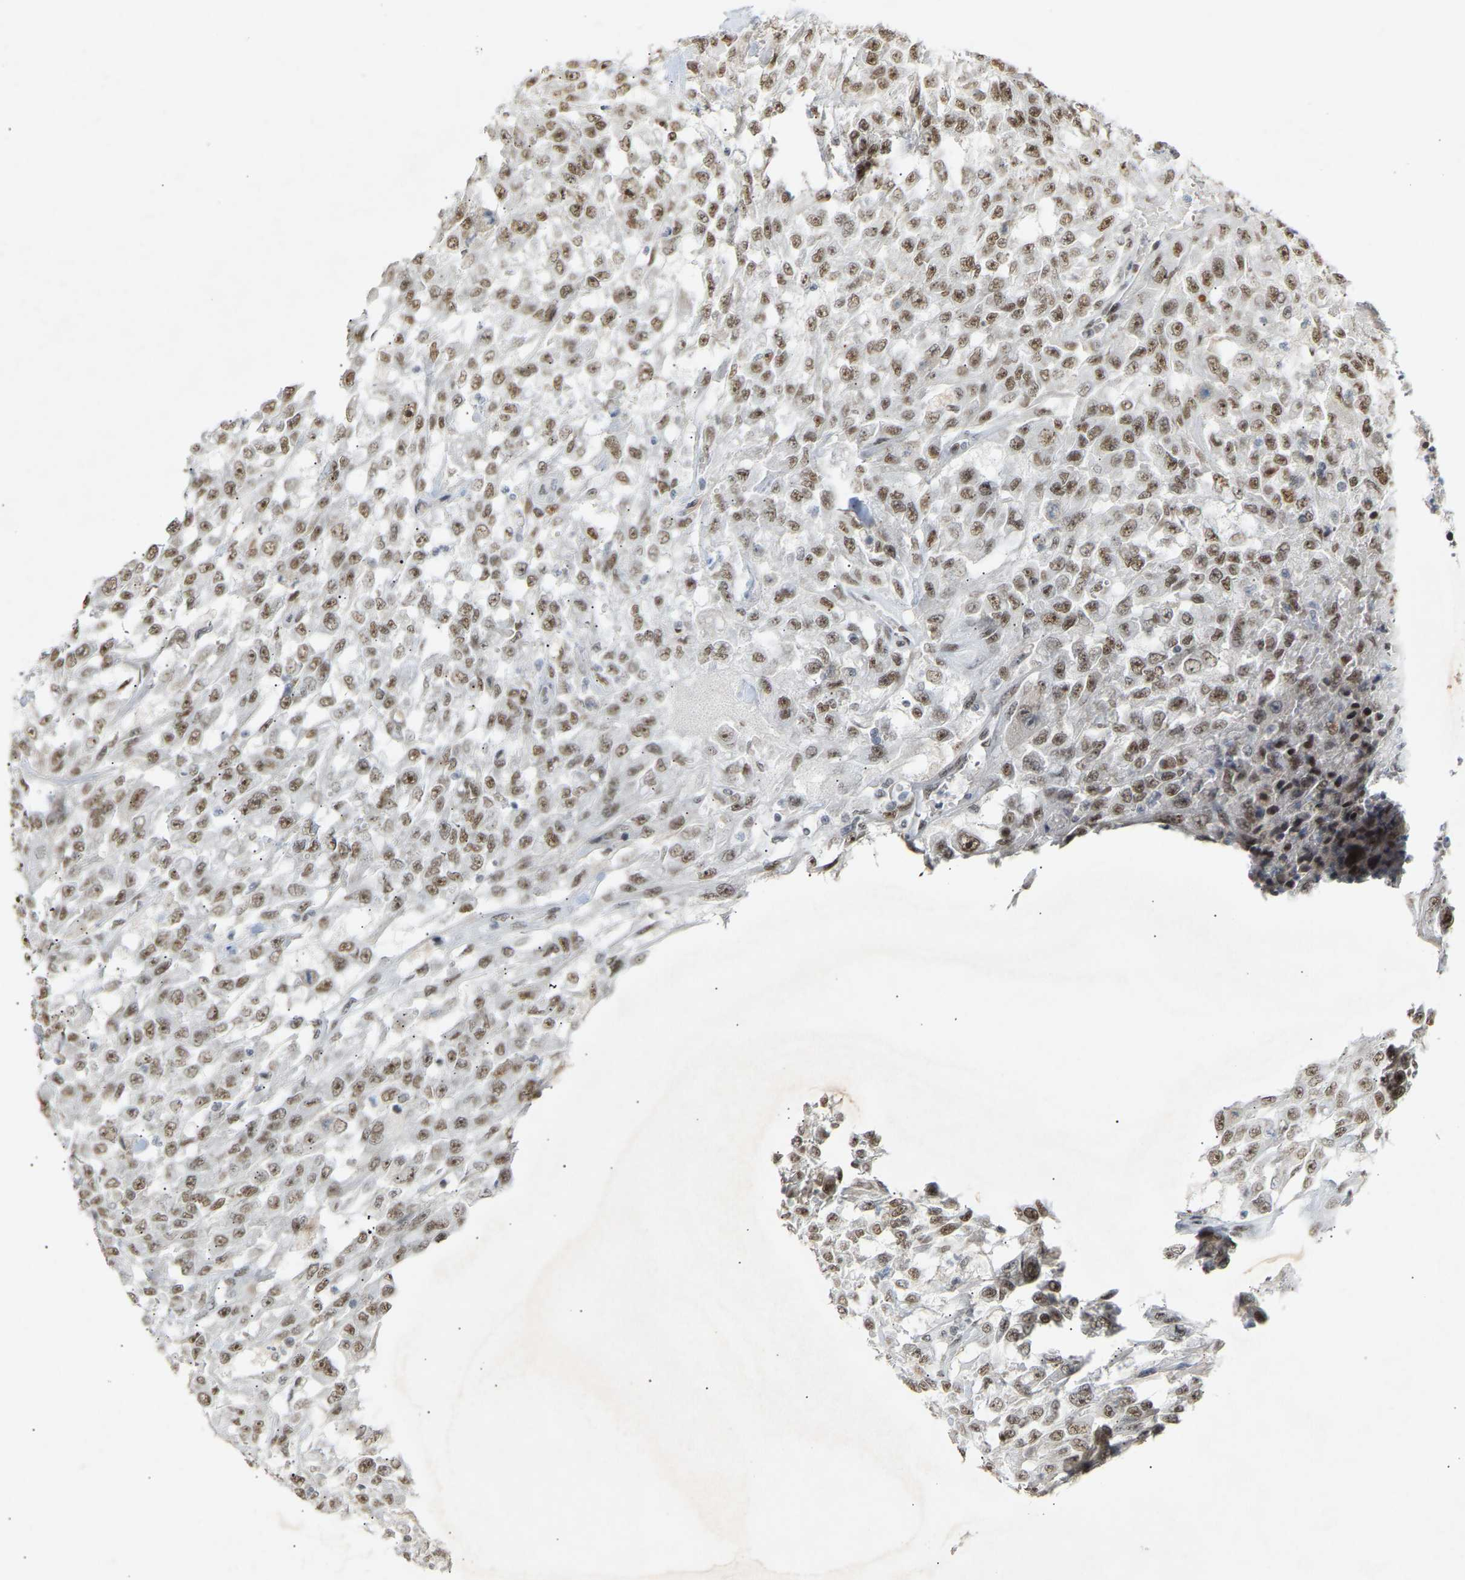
{"staining": {"intensity": "moderate", "quantity": ">75%", "location": "nuclear"}, "tissue": "urothelial cancer", "cell_type": "Tumor cells", "image_type": "cancer", "snomed": [{"axis": "morphology", "description": "Urothelial carcinoma, High grade"}, {"axis": "topography", "description": "Urinary bladder"}], "caption": "Immunohistochemistry (IHC) of human urothelial carcinoma (high-grade) displays medium levels of moderate nuclear staining in approximately >75% of tumor cells.", "gene": "NELFB", "patient": {"sex": "male", "age": 46}}